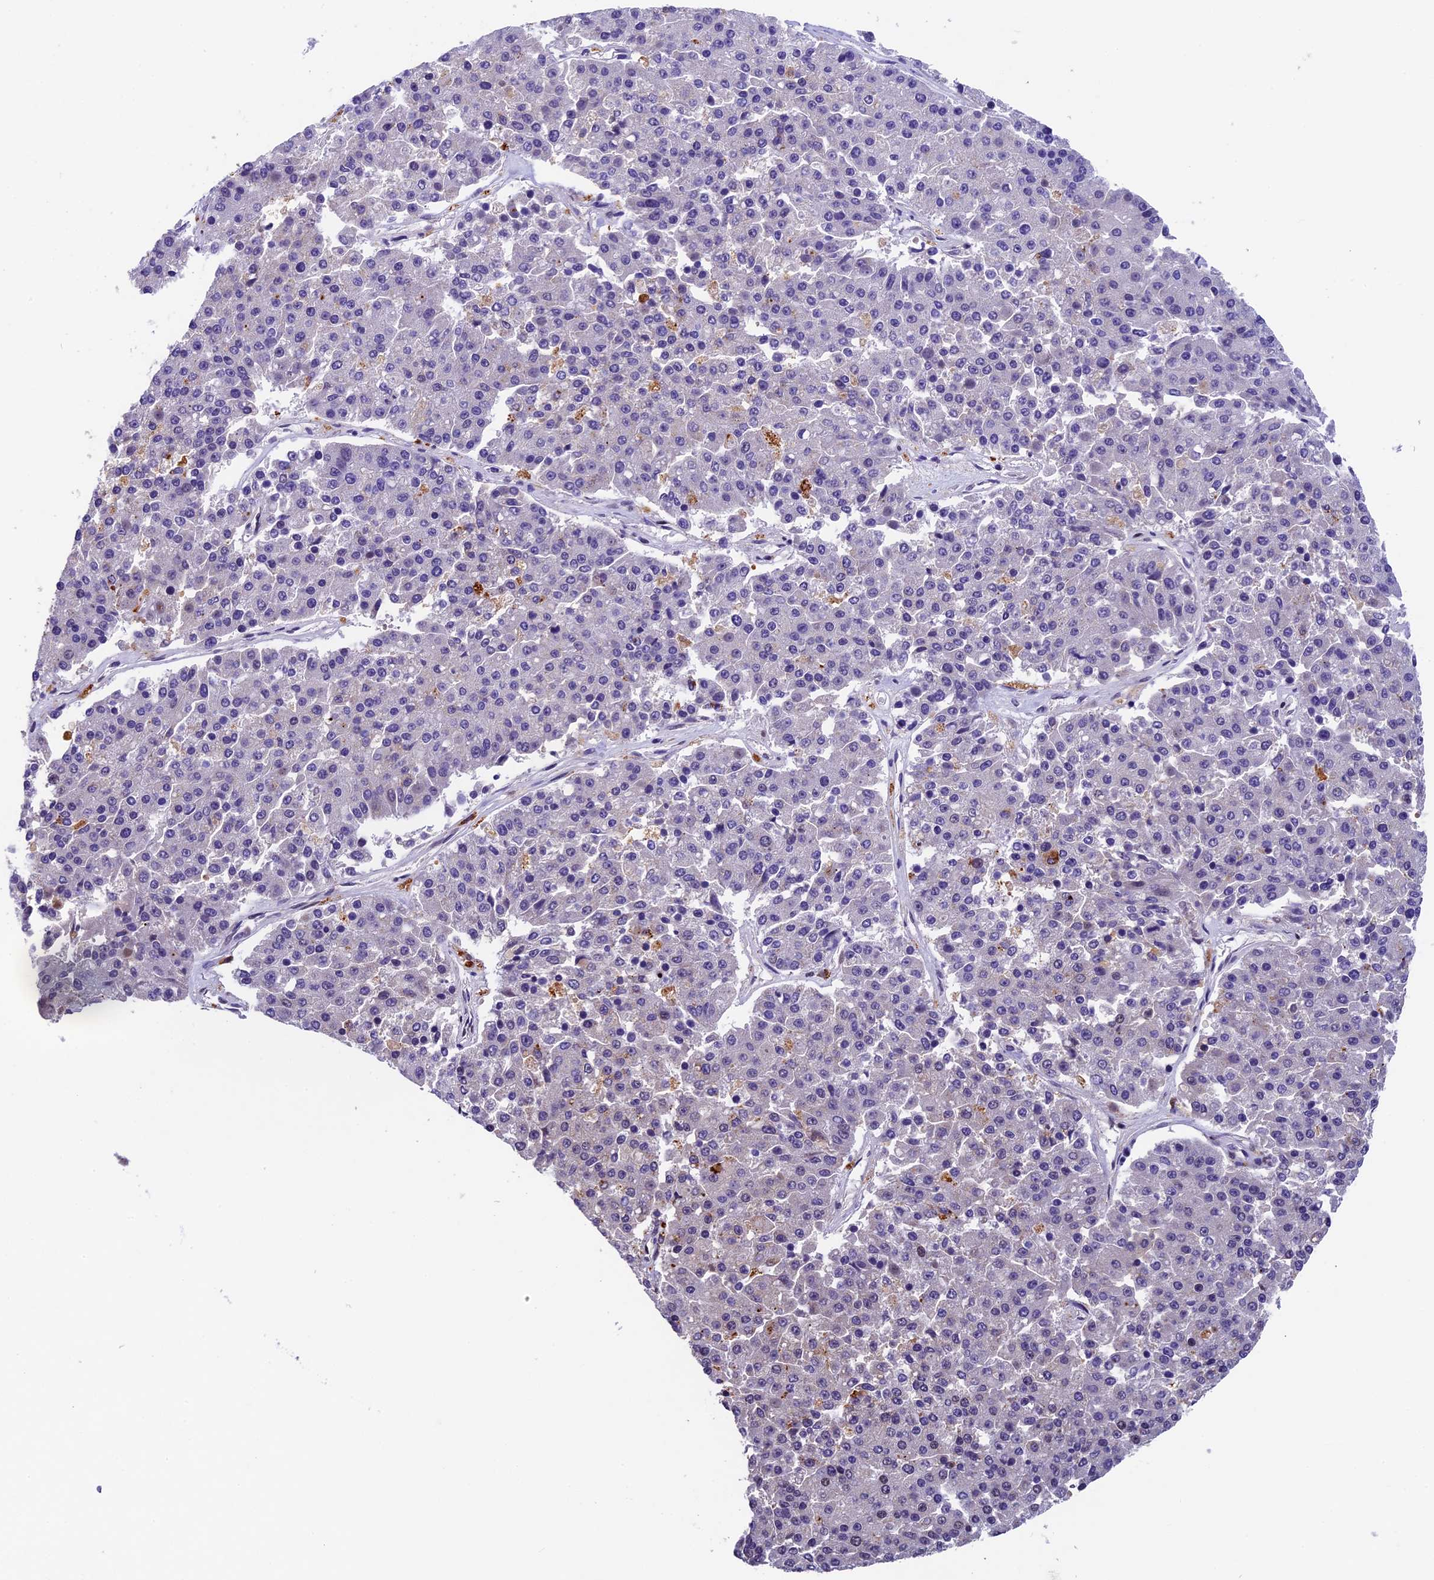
{"staining": {"intensity": "negative", "quantity": "none", "location": "none"}, "tissue": "pancreatic cancer", "cell_type": "Tumor cells", "image_type": "cancer", "snomed": [{"axis": "morphology", "description": "Adenocarcinoma, NOS"}, {"axis": "topography", "description": "Pancreas"}], "caption": "Immunohistochemistry micrograph of pancreatic cancer (adenocarcinoma) stained for a protein (brown), which reveals no positivity in tumor cells.", "gene": "CCSER1", "patient": {"sex": "male", "age": 50}}